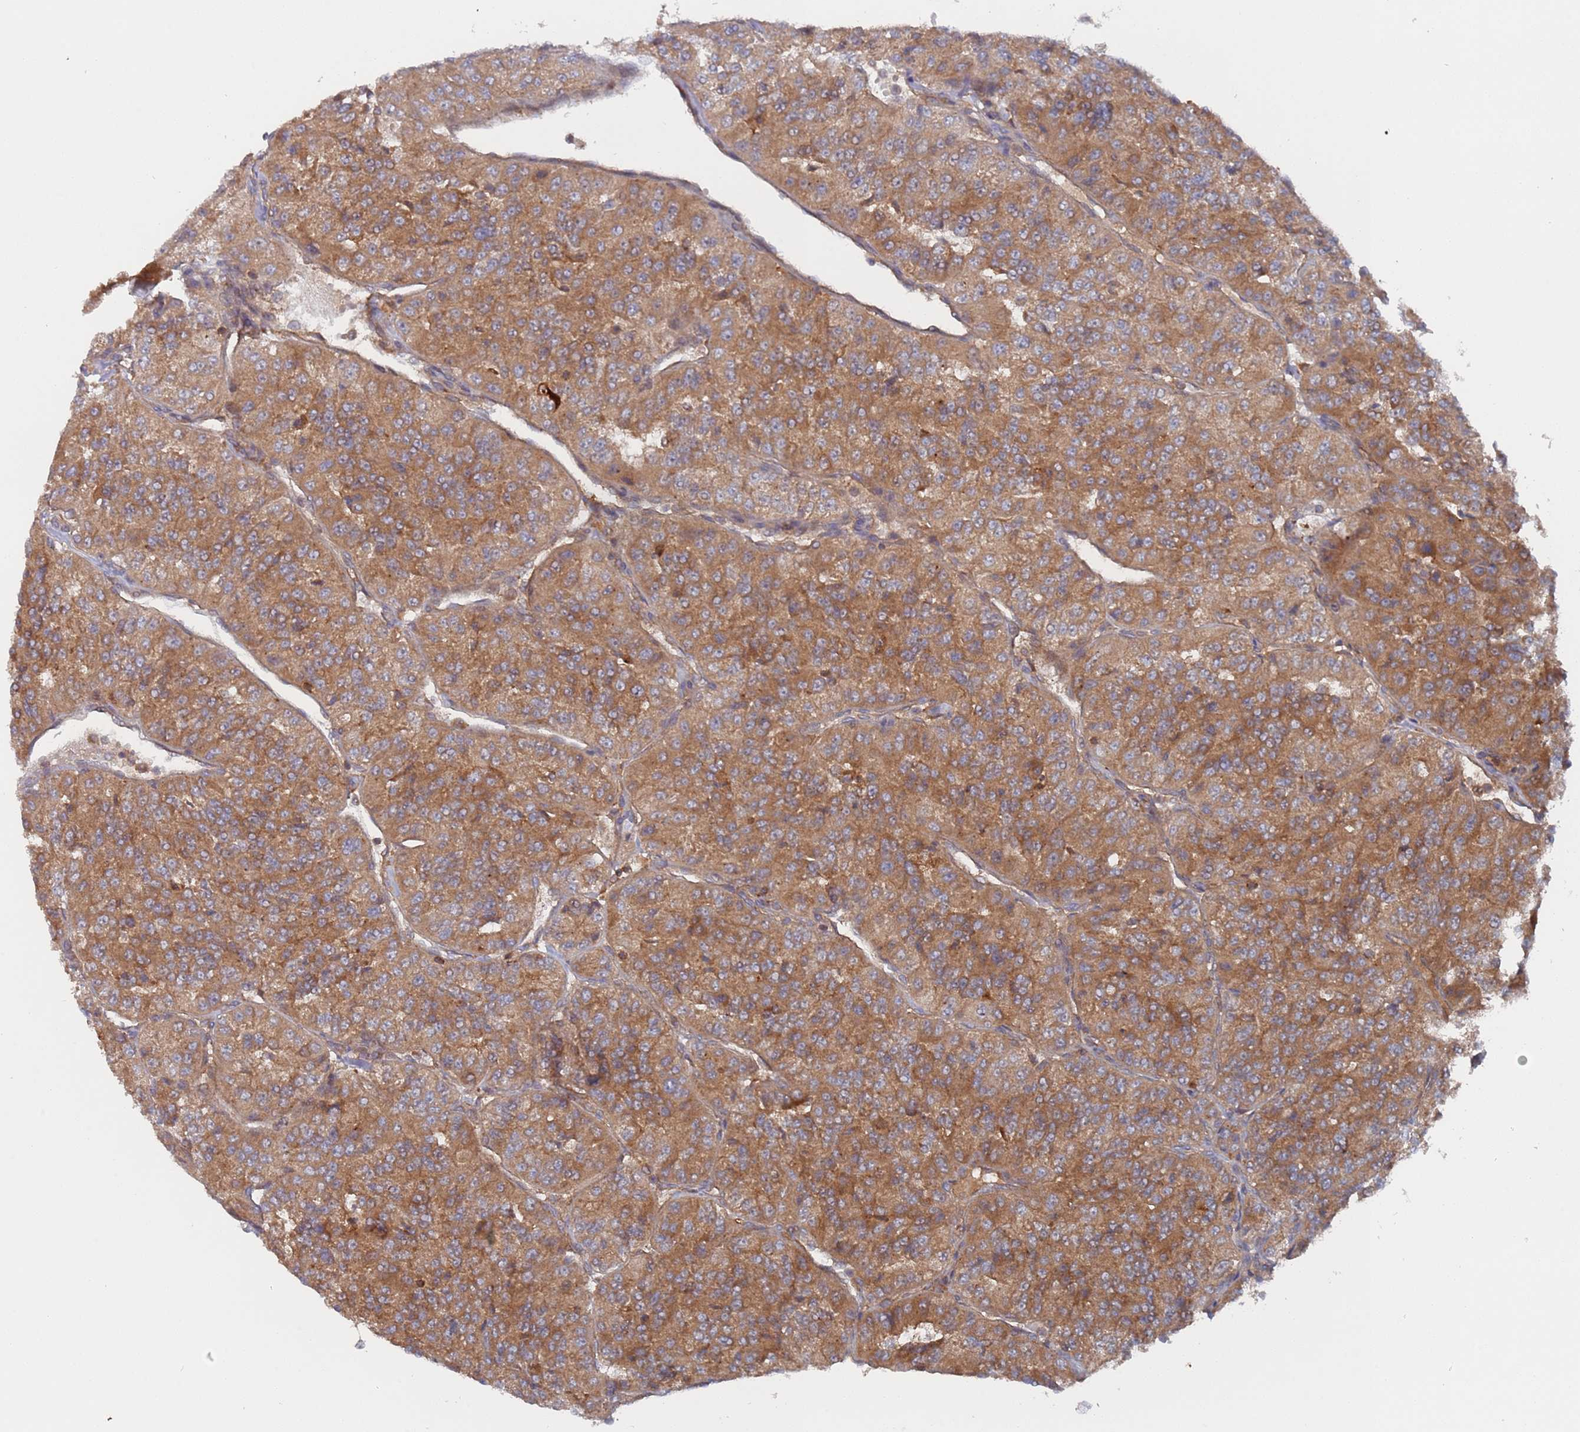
{"staining": {"intensity": "moderate", "quantity": ">75%", "location": "cytoplasmic/membranous"}, "tissue": "renal cancer", "cell_type": "Tumor cells", "image_type": "cancer", "snomed": [{"axis": "morphology", "description": "Adenocarcinoma, NOS"}, {"axis": "topography", "description": "Kidney"}], "caption": "The histopathology image demonstrates staining of renal cancer, revealing moderate cytoplasmic/membranous protein positivity (brown color) within tumor cells.", "gene": "DDX60", "patient": {"sex": "female", "age": 63}}